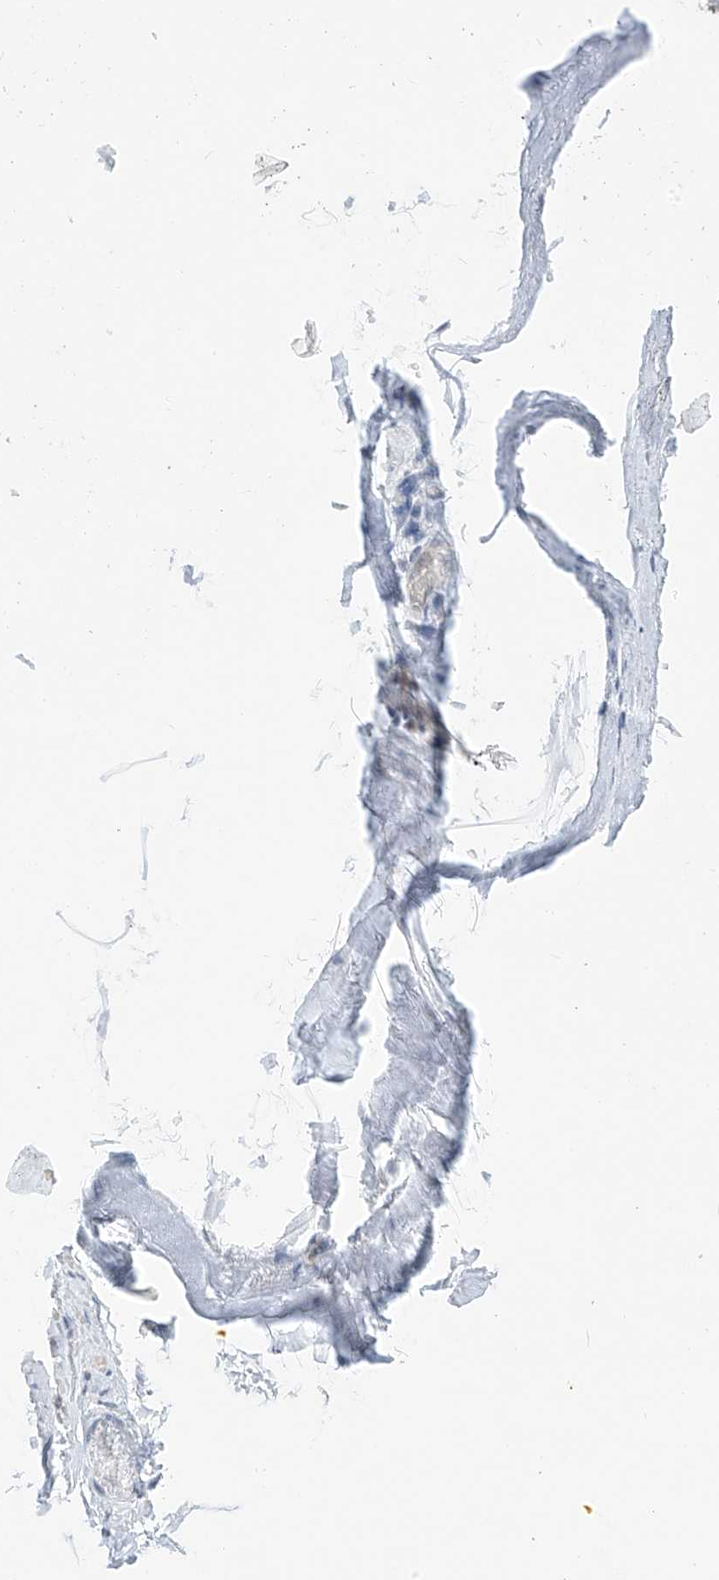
{"staining": {"intensity": "negative", "quantity": "none", "location": "none"}, "tissue": "adipose tissue", "cell_type": "Adipocytes", "image_type": "normal", "snomed": [{"axis": "morphology", "description": "Normal tissue, NOS"}, {"axis": "morphology", "description": "Basal cell carcinoma"}, {"axis": "topography", "description": "Skin"}], "caption": "The immunohistochemistry micrograph has no significant staining in adipocytes of adipose tissue. (Stains: DAB immunohistochemistry (IHC) with hematoxylin counter stain, Microscopy: brightfield microscopy at high magnification).", "gene": "APLF", "patient": {"sex": "female", "age": 89}}